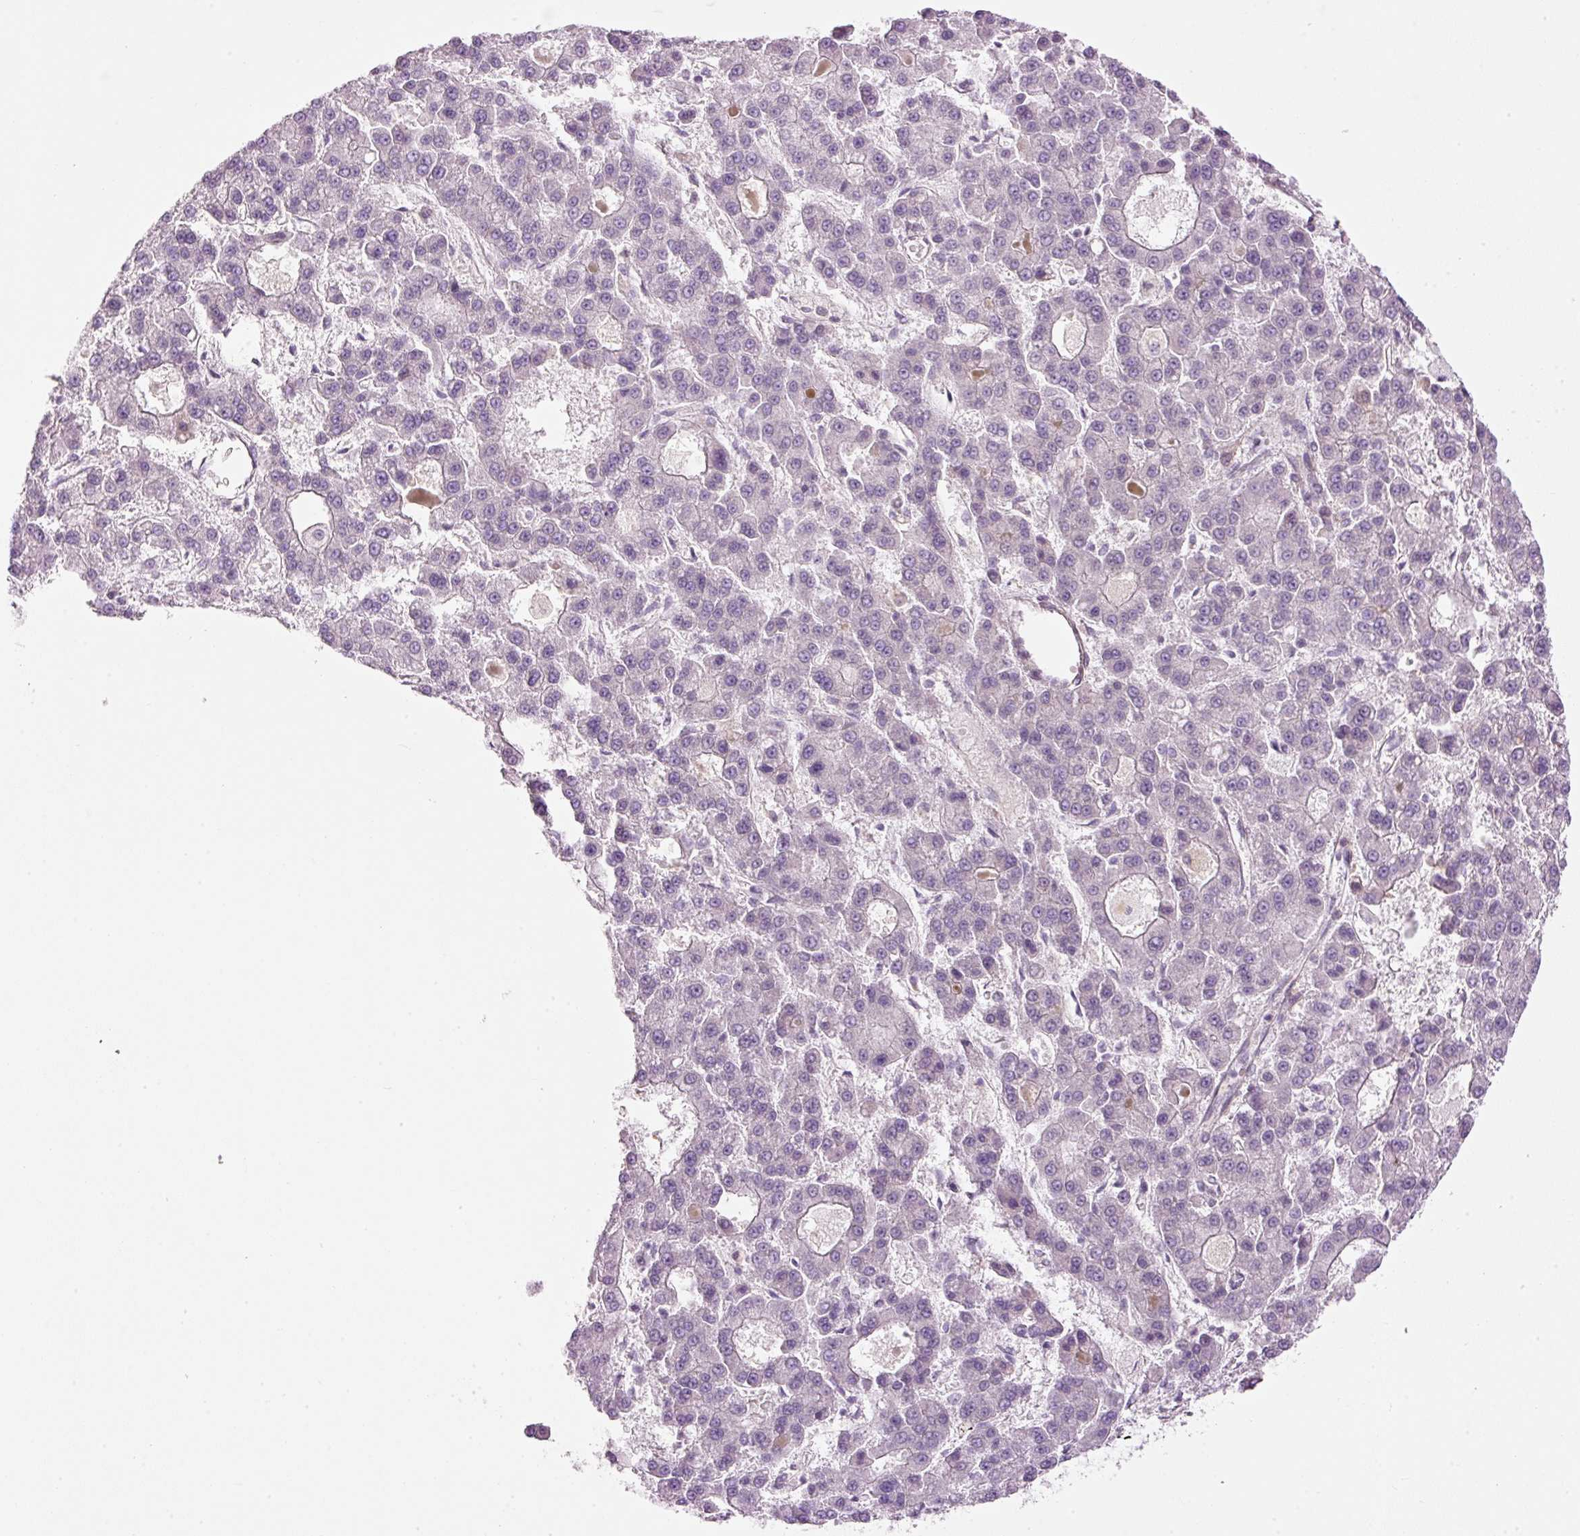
{"staining": {"intensity": "negative", "quantity": "none", "location": "none"}, "tissue": "liver cancer", "cell_type": "Tumor cells", "image_type": "cancer", "snomed": [{"axis": "morphology", "description": "Carcinoma, Hepatocellular, NOS"}, {"axis": "topography", "description": "Liver"}], "caption": "This is an immunohistochemistry histopathology image of hepatocellular carcinoma (liver). There is no staining in tumor cells.", "gene": "MZT2B", "patient": {"sex": "male", "age": 70}}